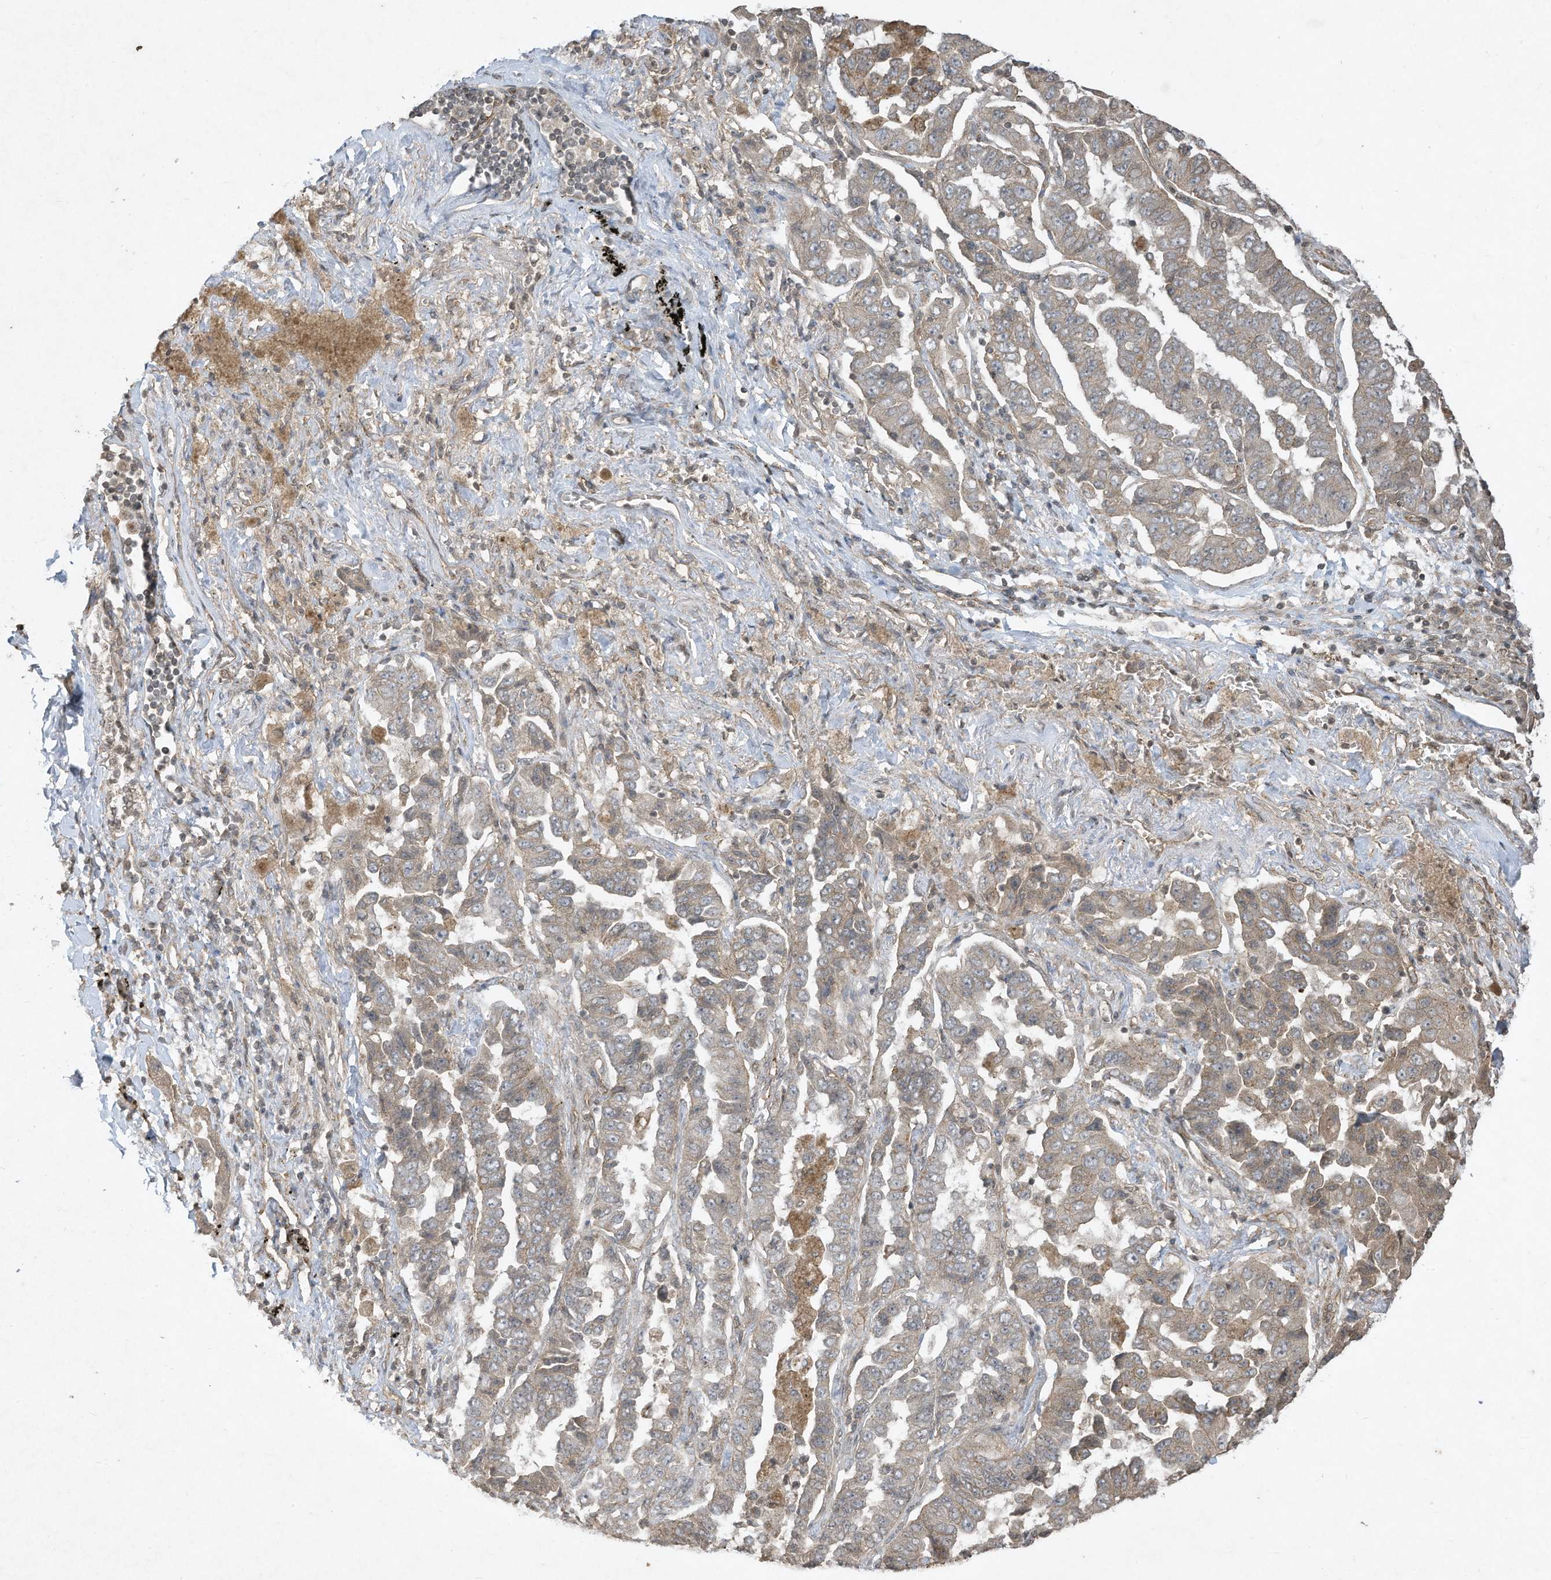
{"staining": {"intensity": "weak", "quantity": "25%-75%", "location": "cytoplasmic/membranous"}, "tissue": "lung cancer", "cell_type": "Tumor cells", "image_type": "cancer", "snomed": [{"axis": "morphology", "description": "Adenocarcinoma, NOS"}, {"axis": "topography", "description": "Lung"}], "caption": "This is a photomicrograph of immunohistochemistry staining of lung adenocarcinoma, which shows weak expression in the cytoplasmic/membranous of tumor cells.", "gene": "MATN2", "patient": {"sex": "female", "age": 51}}